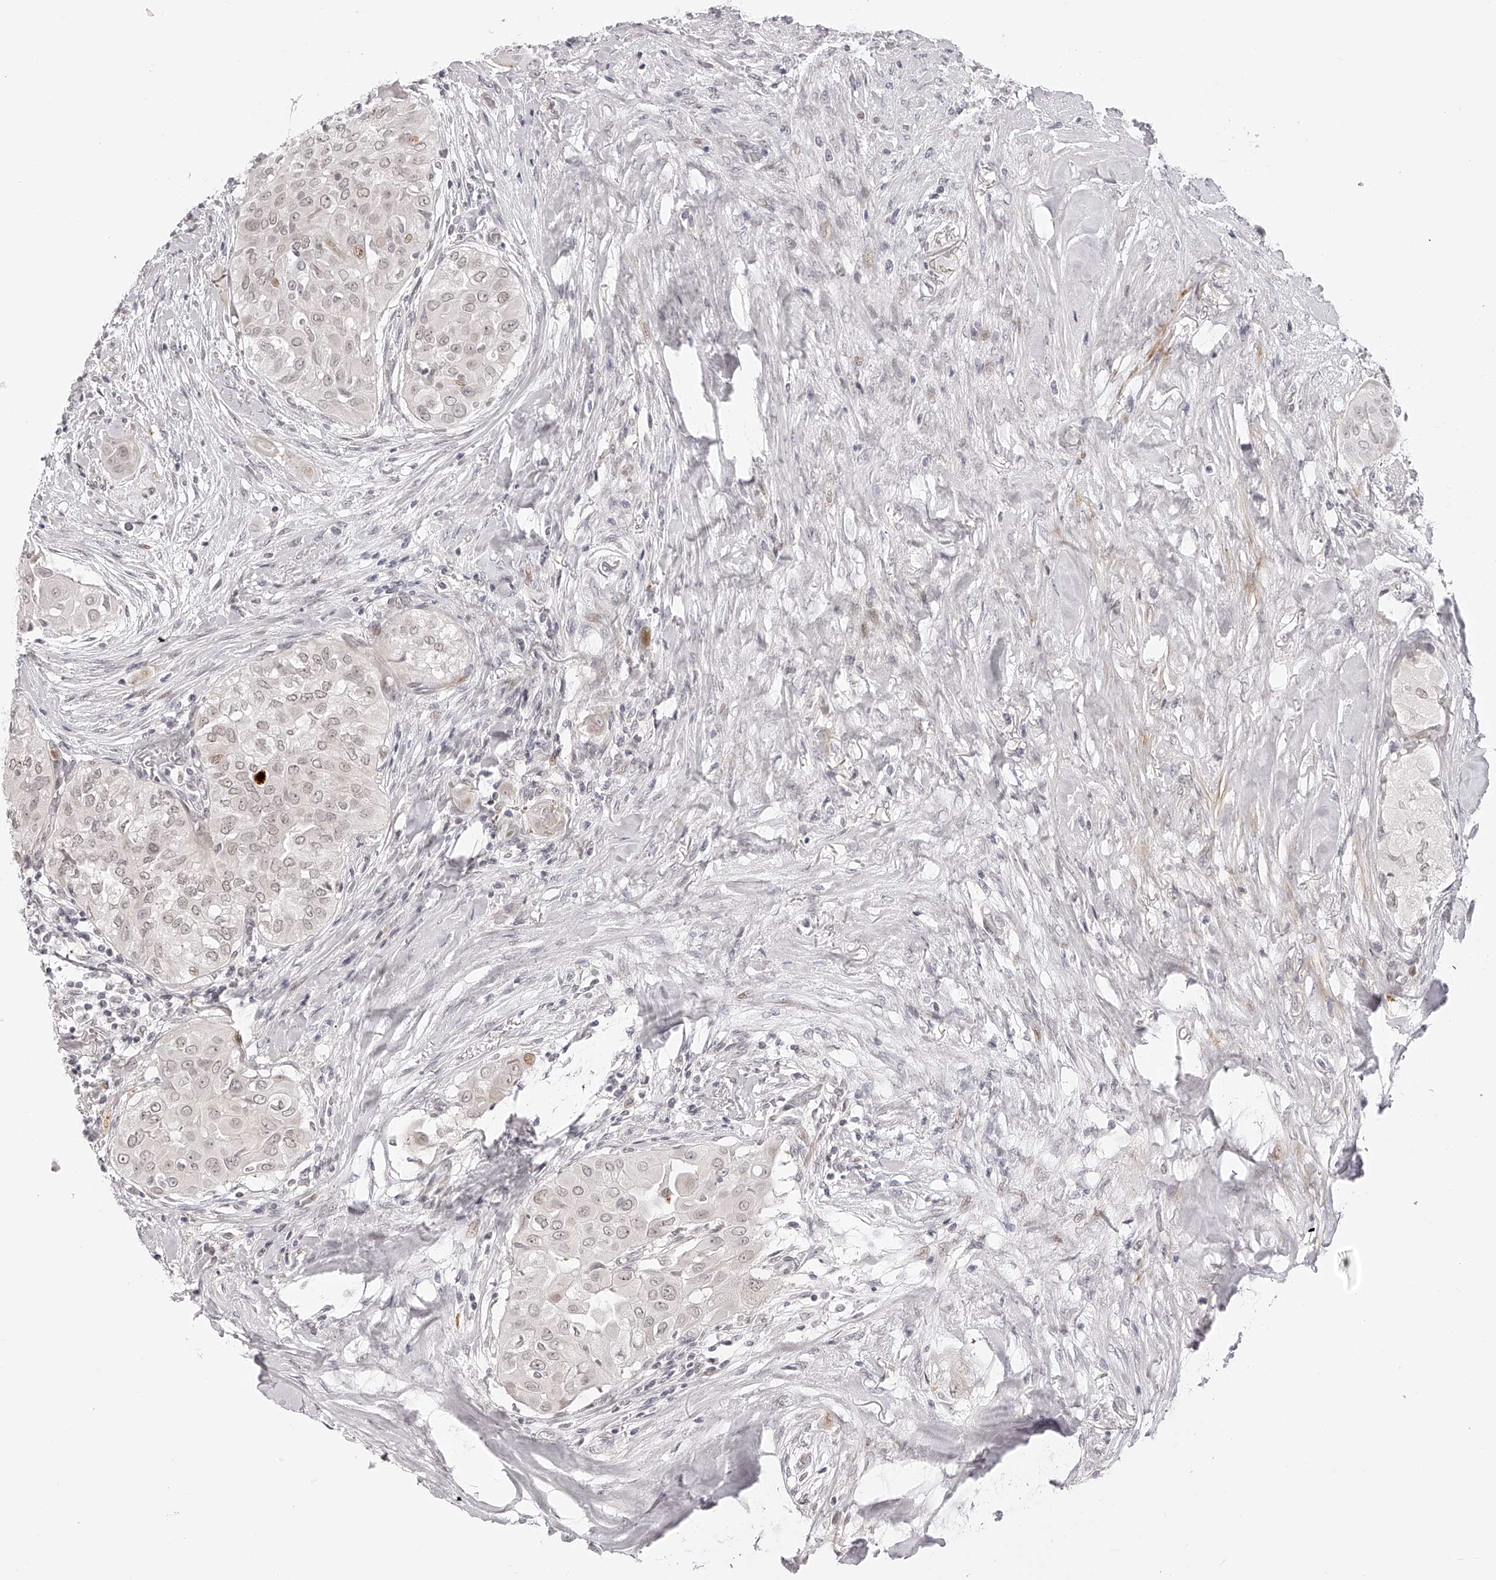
{"staining": {"intensity": "weak", "quantity": "<25%", "location": "nuclear"}, "tissue": "thyroid cancer", "cell_type": "Tumor cells", "image_type": "cancer", "snomed": [{"axis": "morphology", "description": "Papillary adenocarcinoma, NOS"}, {"axis": "topography", "description": "Thyroid gland"}], "caption": "A histopathology image of human papillary adenocarcinoma (thyroid) is negative for staining in tumor cells.", "gene": "PLEKHG1", "patient": {"sex": "female", "age": 59}}